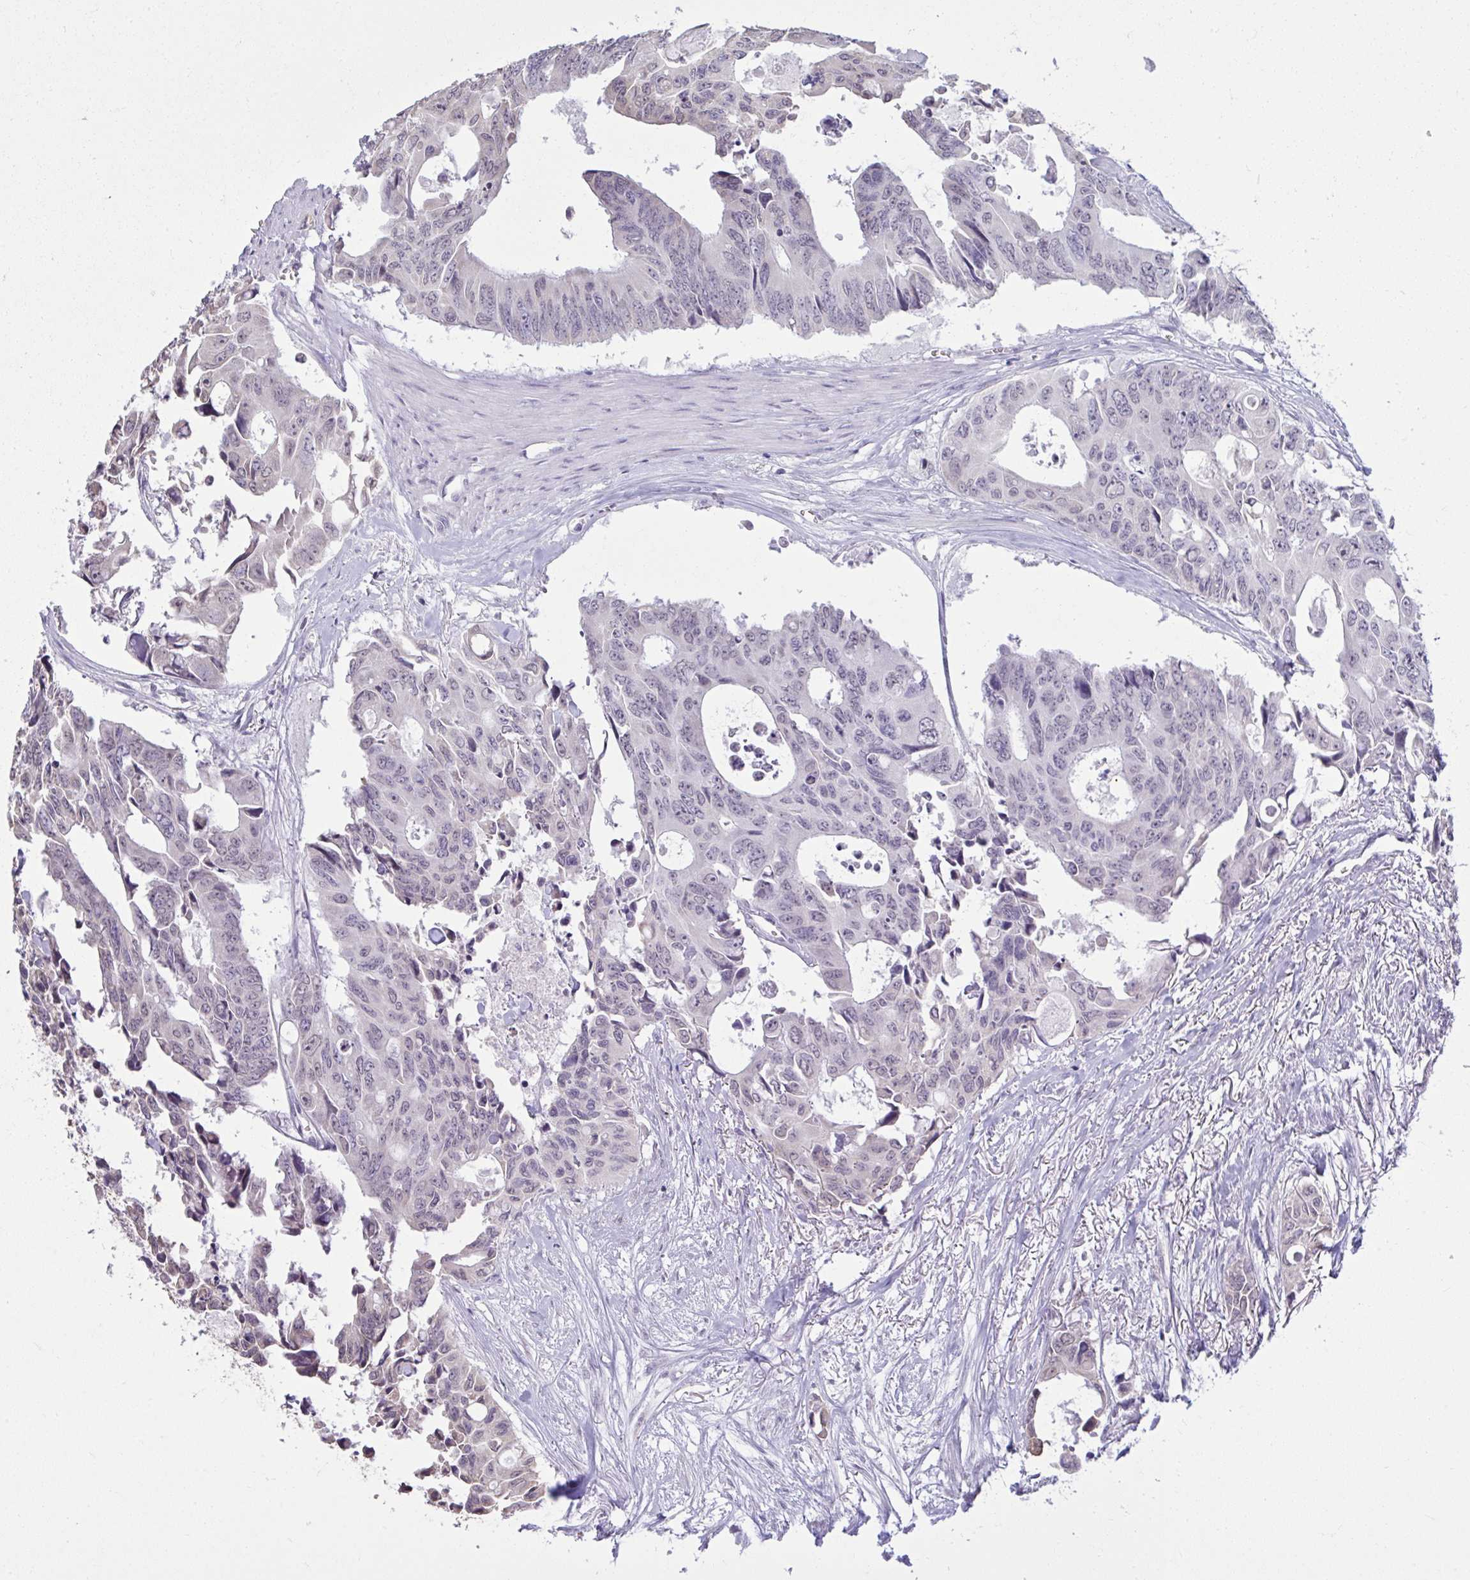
{"staining": {"intensity": "negative", "quantity": "none", "location": "none"}, "tissue": "colorectal cancer", "cell_type": "Tumor cells", "image_type": "cancer", "snomed": [{"axis": "morphology", "description": "Adenocarcinoma, NOS"}, {"axis": "topography", "description": "Rectum"}], "caption": "High magnification brightfield microscopy of adenocarcinoma (colorectal) stained with DAB (3,3'-diaminobenzidine) (brown) and counterstained with hematoxylin (blue): tumor cells show no significant staining.", "gene": "NPPA", "patient": {"sex": "male", "age": 76}}